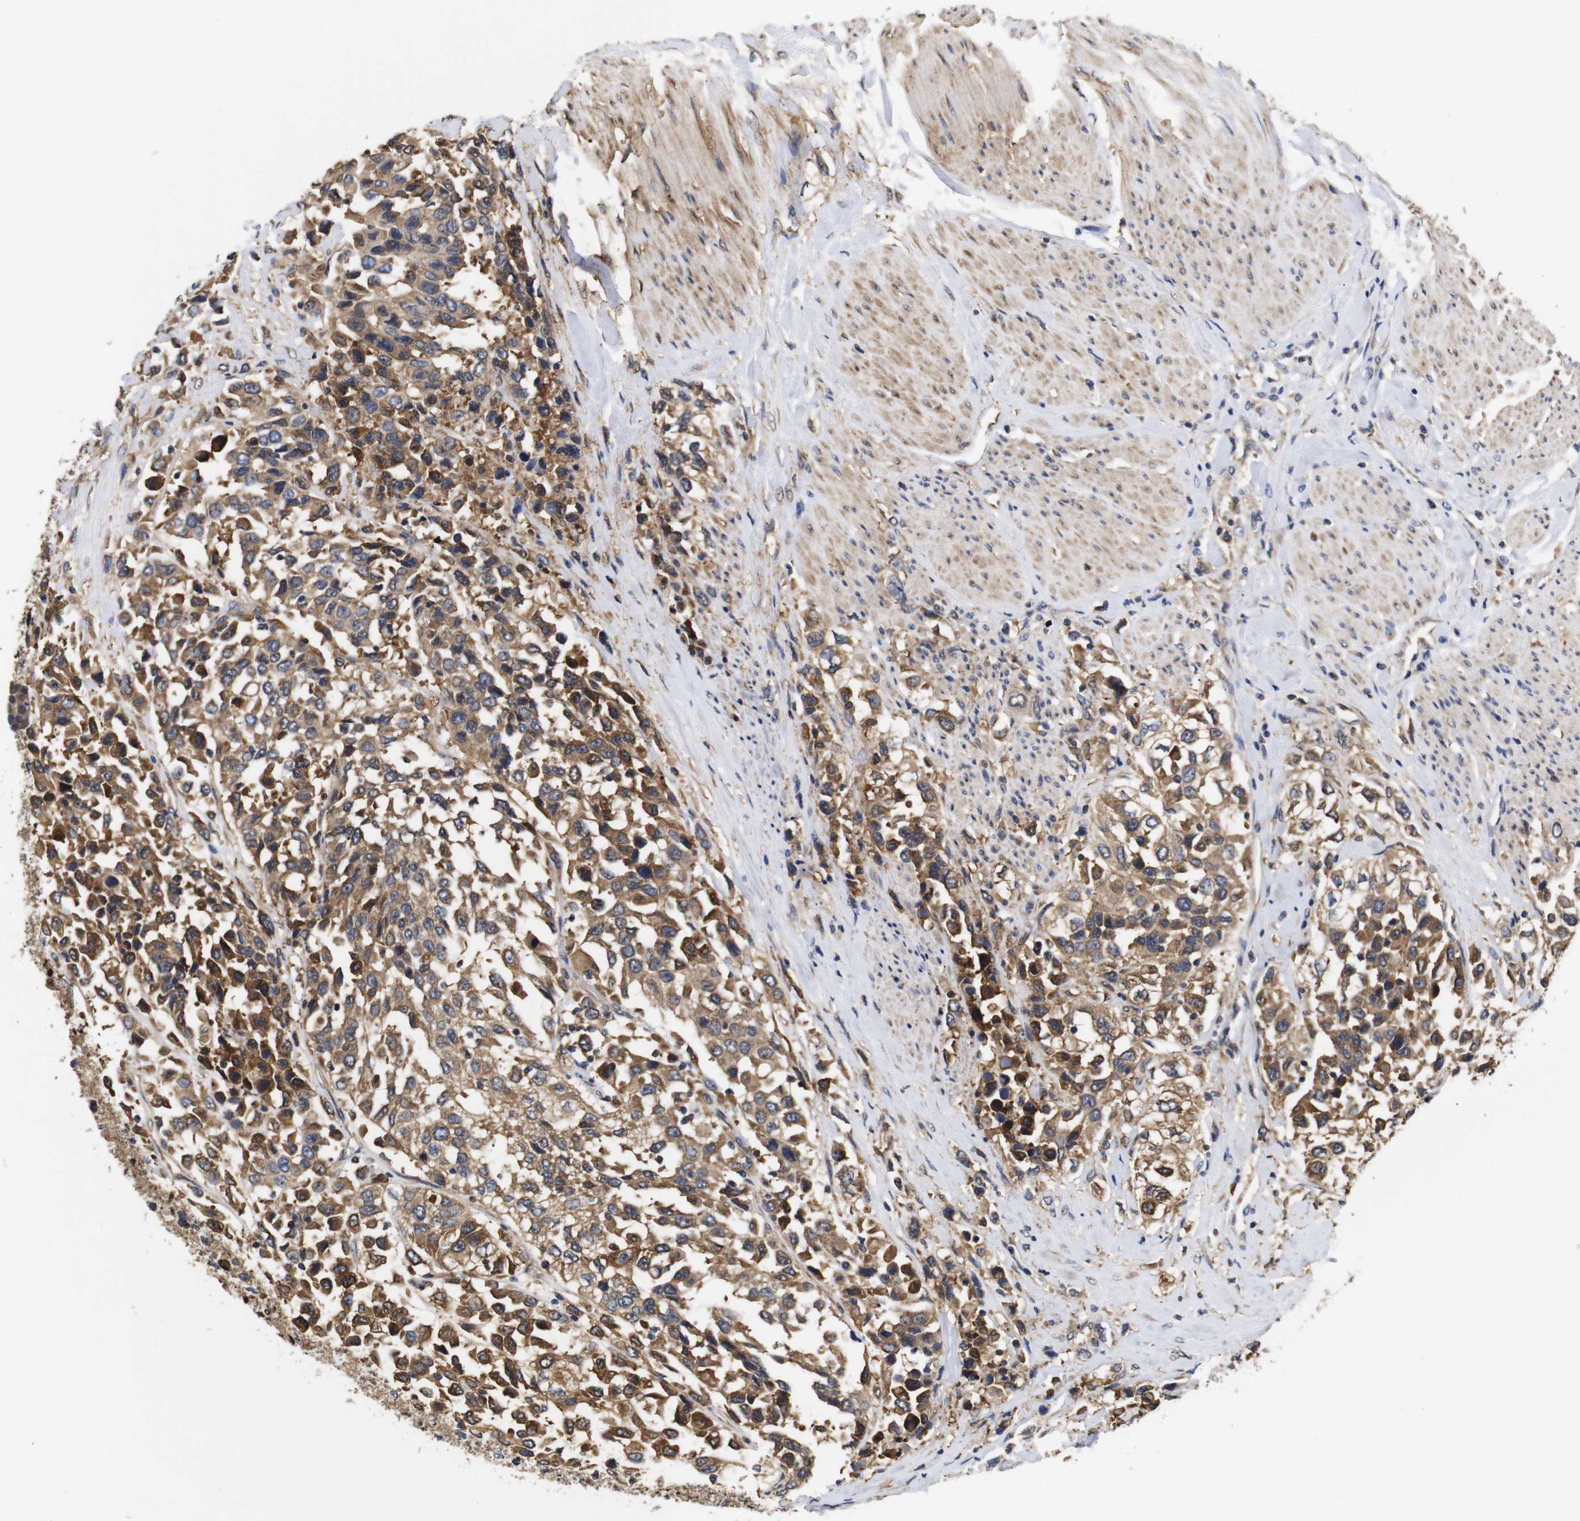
{"staining": {"intensity": "strong", "quantity": ">75%", "location": "cytoplasmic/membranous"}, "tissue": "urothelial cancer", "cell_type": "Tumor cells", "image_type": "cancer", "snomed": [{"axis": "morphology", "description": "Urothelial carcinoma, High grade"}, {"axis": "topography", "description": "Urinary bladder"}], "caption": "High-grade urothelial carcinoma stained for a protein (brown) exhibits strong cytoplasmic/membranous positive staining in approximately >75% of tumor cells.", "gene": "LRRCC1", "patient": {"sex": "female", "age": 80}}